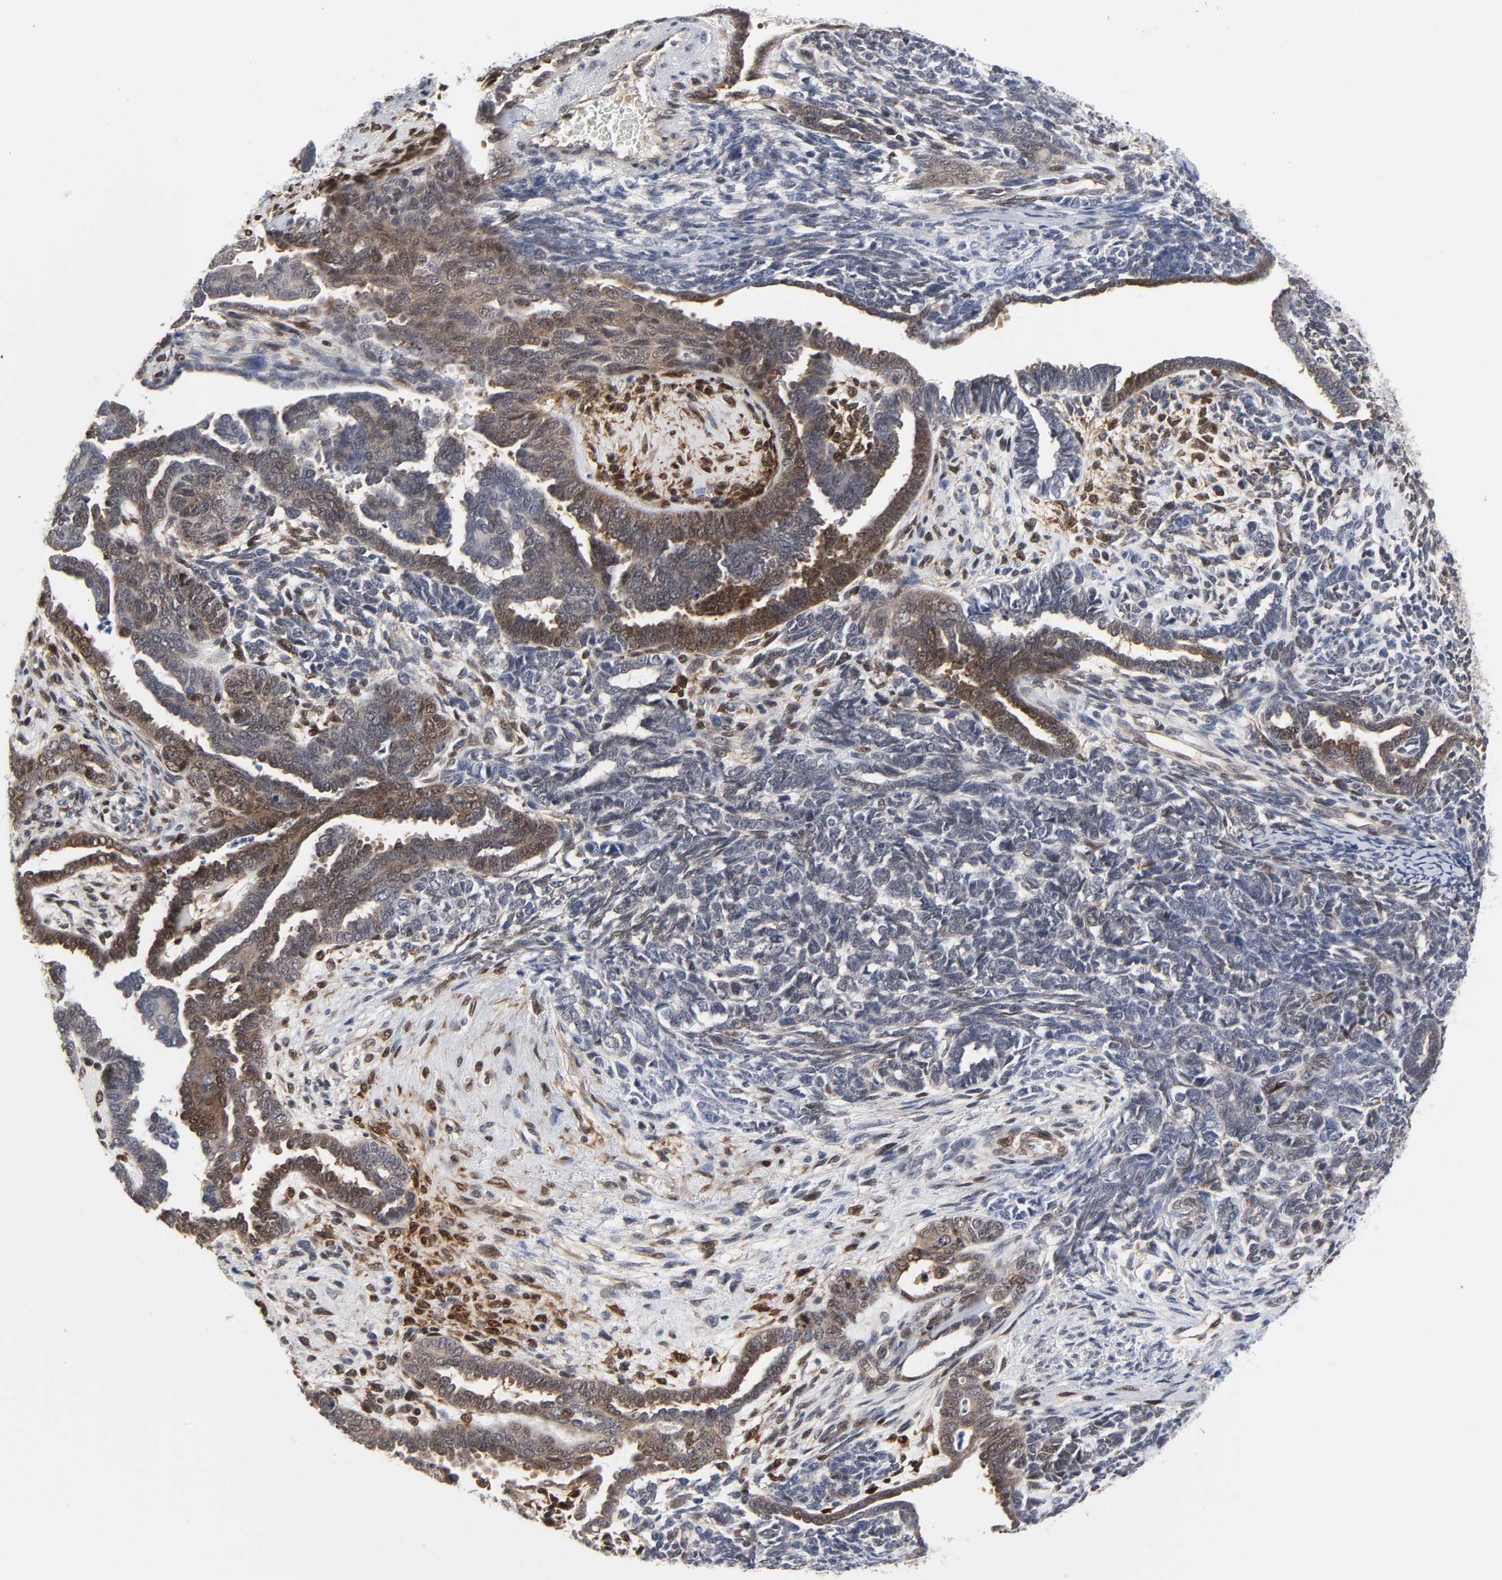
{"staining": {"intensity": "moderate", "quantity": ">75%", "location": "cytoplasmic/membranous"}, "tissue": "endometrial cancer", "cell_type": "Tumor cells", "image_type": "cancer", "snomed": [{"axis": "morphology", "description": "Neoplasm, malignant, NOS"}, {"axis": "topography", "description": "Endometrium"}], "caption": "Malignant neoplasm (endometrial) stained with a protein marker displays moderate staining in tumor cells.", "gene": "PTEN", "patient": {"sex": "female", "age": 74}}